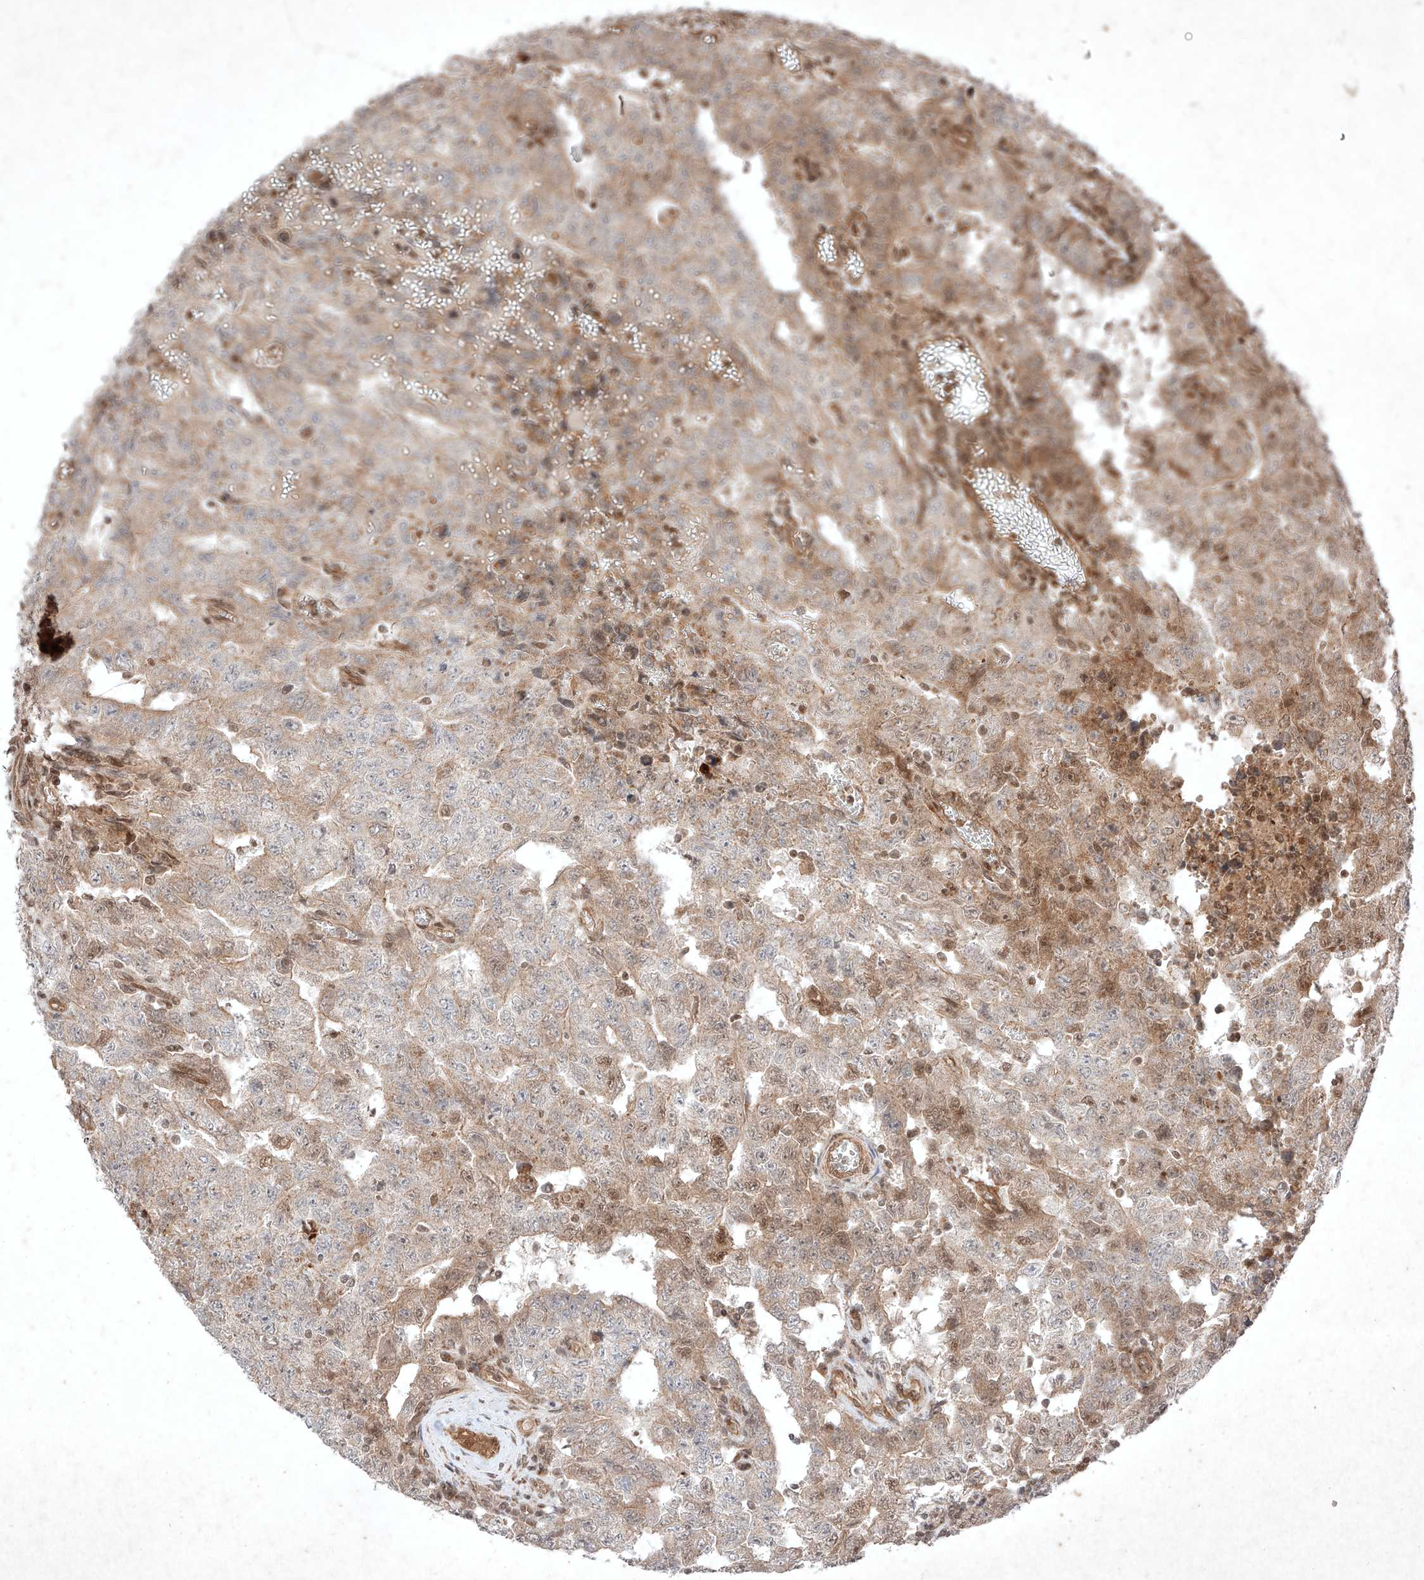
{"staining": {"intensity": "weak", "quantity": "<25%", "location": "cytoplasmic/membranous"}, "tissue": "testis cancer", "cell_type": "Tumor cells", "image_type": "cancer", "snomed": [{"axis": "morphology", "description": "Carcinoma, Embryonal, NOS"}, {"axis": "topography", "description": "Testis"}], "caption": "This histopathology image is of testis embryonal carcinoma stained with immunohistochemistry to label a protein in brown with the nuclei are counter-stained blue. There is no expression in tumor cells.", "gene": "RNF31", "patient": {"sex": "male", "age": 26}}